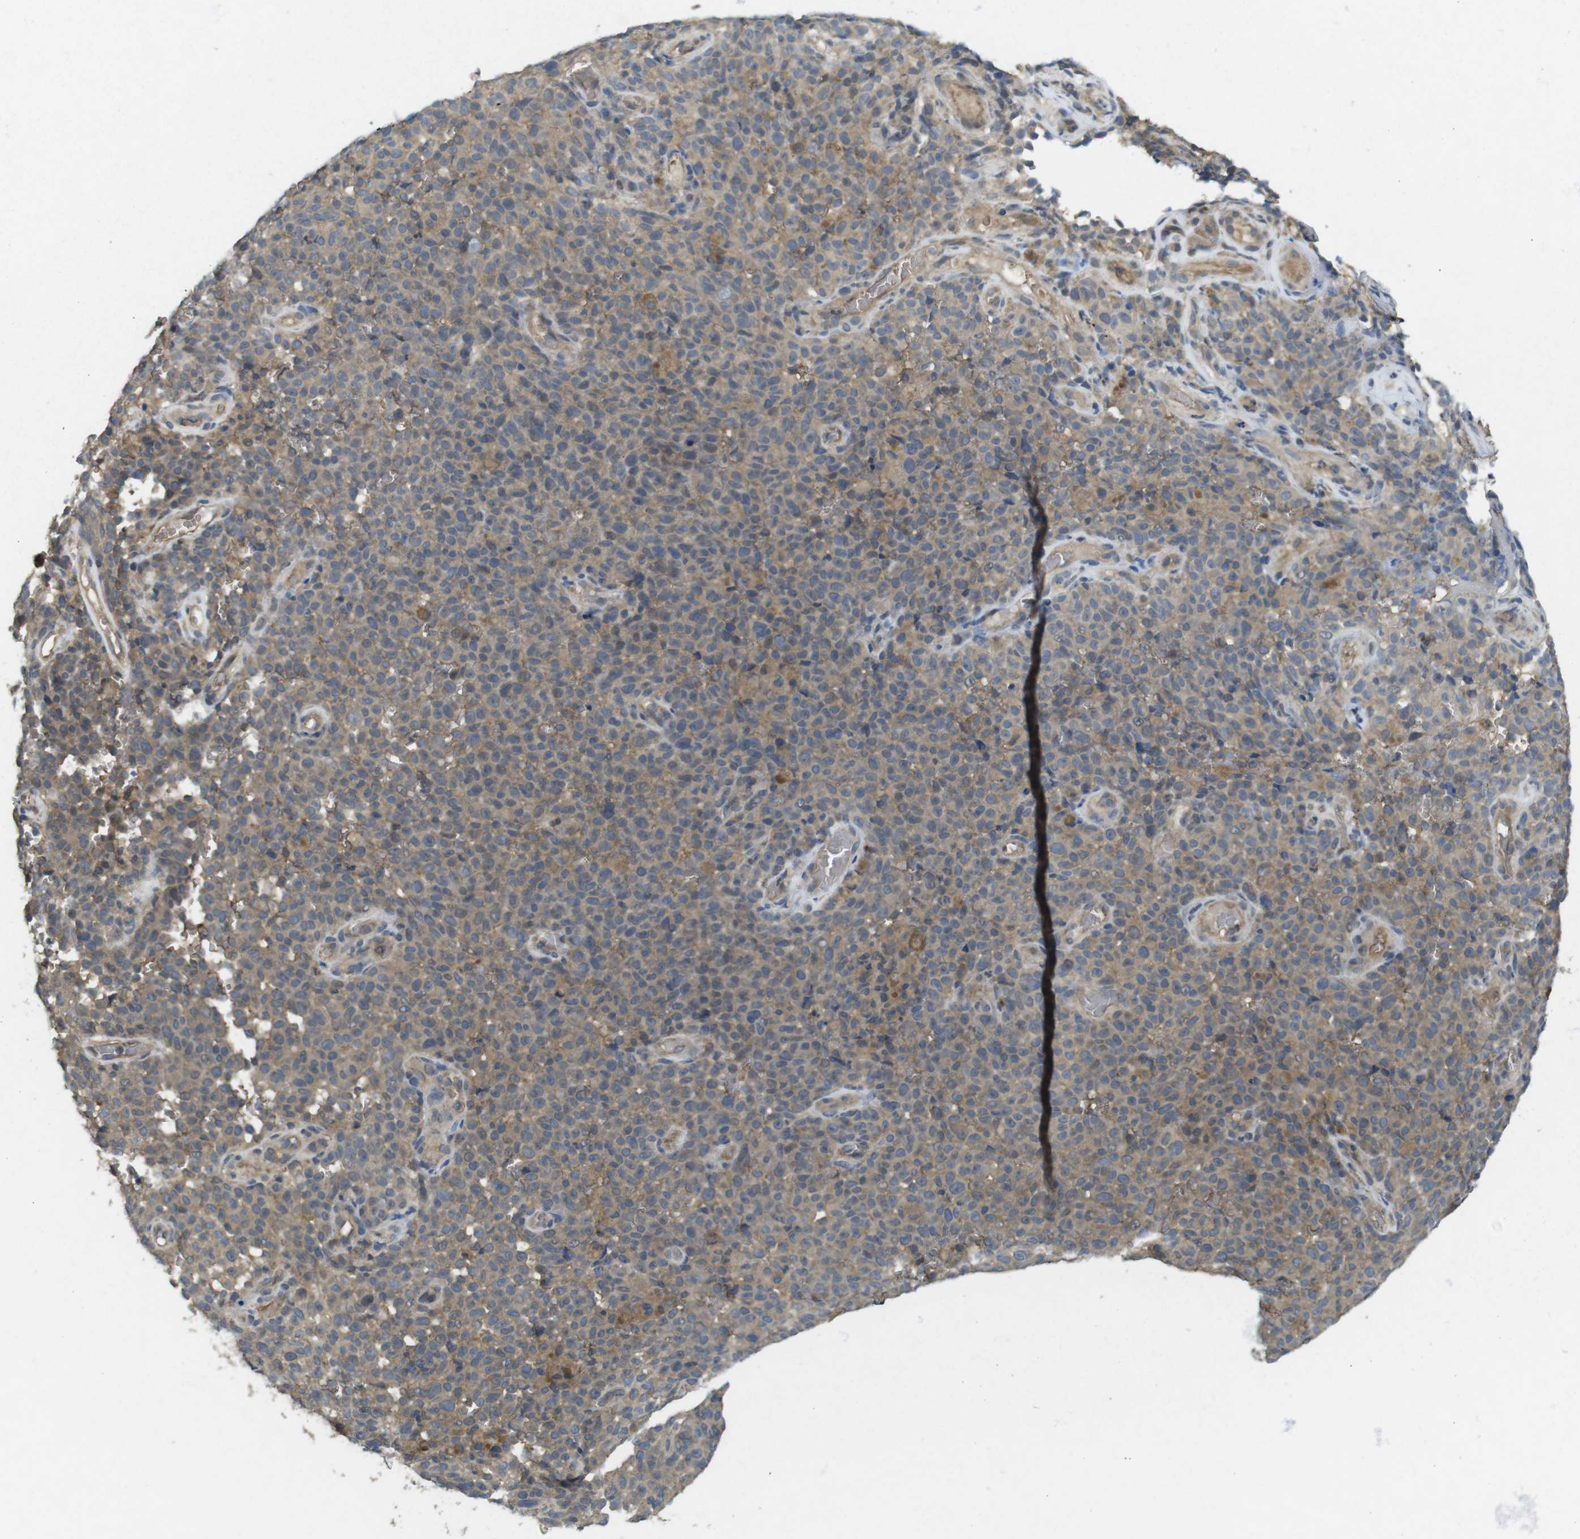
{"staining": {"intensity": "weak", "quantity": "25%-75%", "location": "cytoplasmic/membranous"}, "tissue": "melanoma", "cell_type": "Tumor cells", "image_type": "cancer", "snomed": [{"axis": "morphology", "description": "Malignant melanoma, NOS"}, {"axis": "topography", "description": "Skin"}], "caption": "The micrograph shows a brown stain indicating the presence of a protein in the cytoplasmic/membranous of tumor cells in malignant melanoma. Using DAB (brown) and hematoxylin (blue) stains, captured at high magnification using brightfield microscopy.", "gene": "SUGT1", "patient": {"sex": "female", "age": 82}}